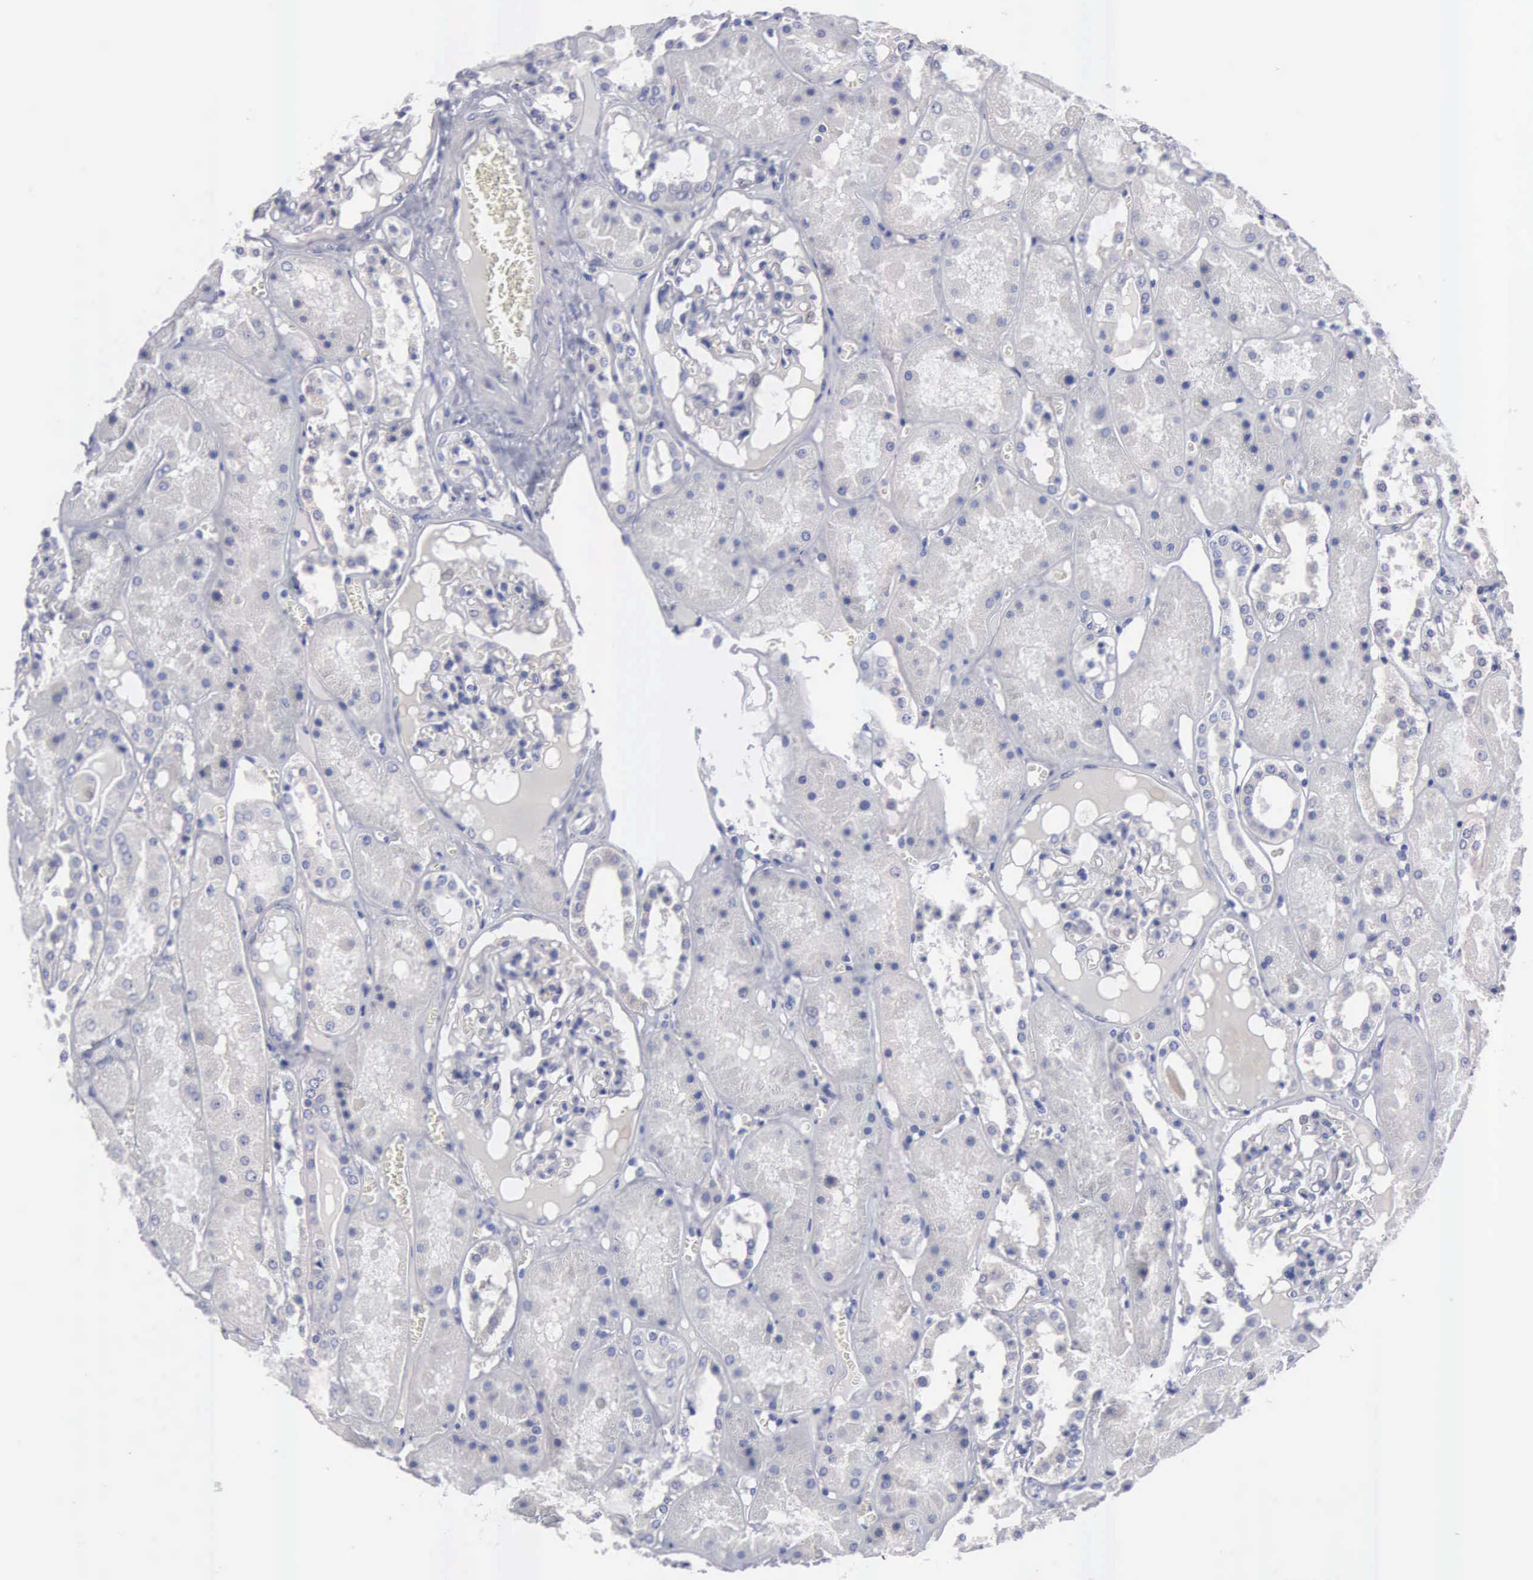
{"staining": {"intensity": "negative", "quantity": "none", "location": "none"}, "tissue": "kidney", "cell_type": "Cells in glomeruli", "image_type": "normal", "snomed": [{"axis": "morphology", "description": "Normal tissue, NOS"}, {"axis": "topography", "description": "Kidney"}], "caption": "A high-resolution histopathology image shows IHC staining of benign kidney, which displays no significant positivity in cells in glomeruli.", "gene": "CEP170B", "patient": {"sex": "male", "age": 36}}